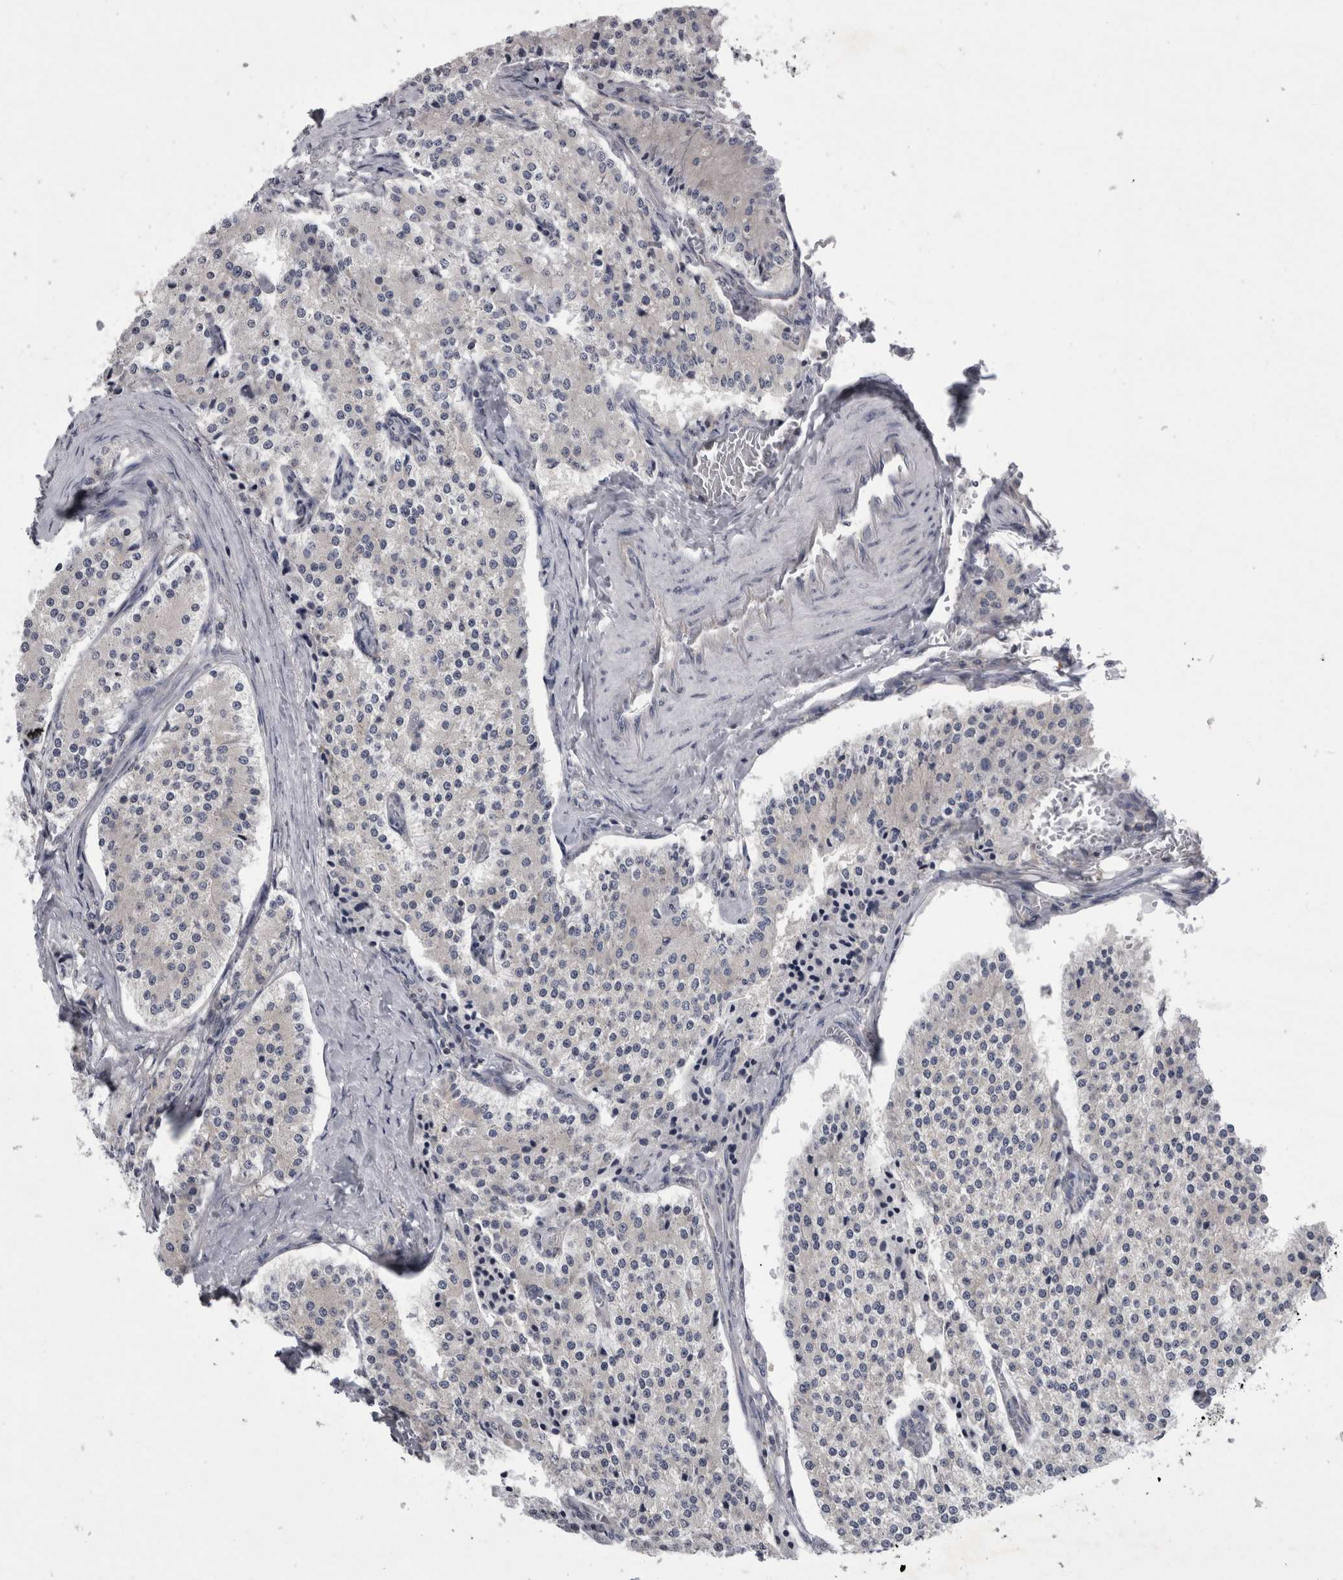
{"staining": {"intensity": "negative", "quantity": "none", "location": "none"}, "tissue": "carcinoid", "cell_type": "Tumor cells", "image_type": "cancer", "snomed": [{"axis": "morphology", "description": "Carcinoid, malignant, NOS"}, {"axis": "topography", "description": "Colon"}], "caption": "Immunohistochemistry (IHC) histopathology image of carcinoid stained for a protein (brown), which demonstrates no expression in tumor cells.", "gene": "PRRC2C", "patient": {"sex": "female", "age": 52}}